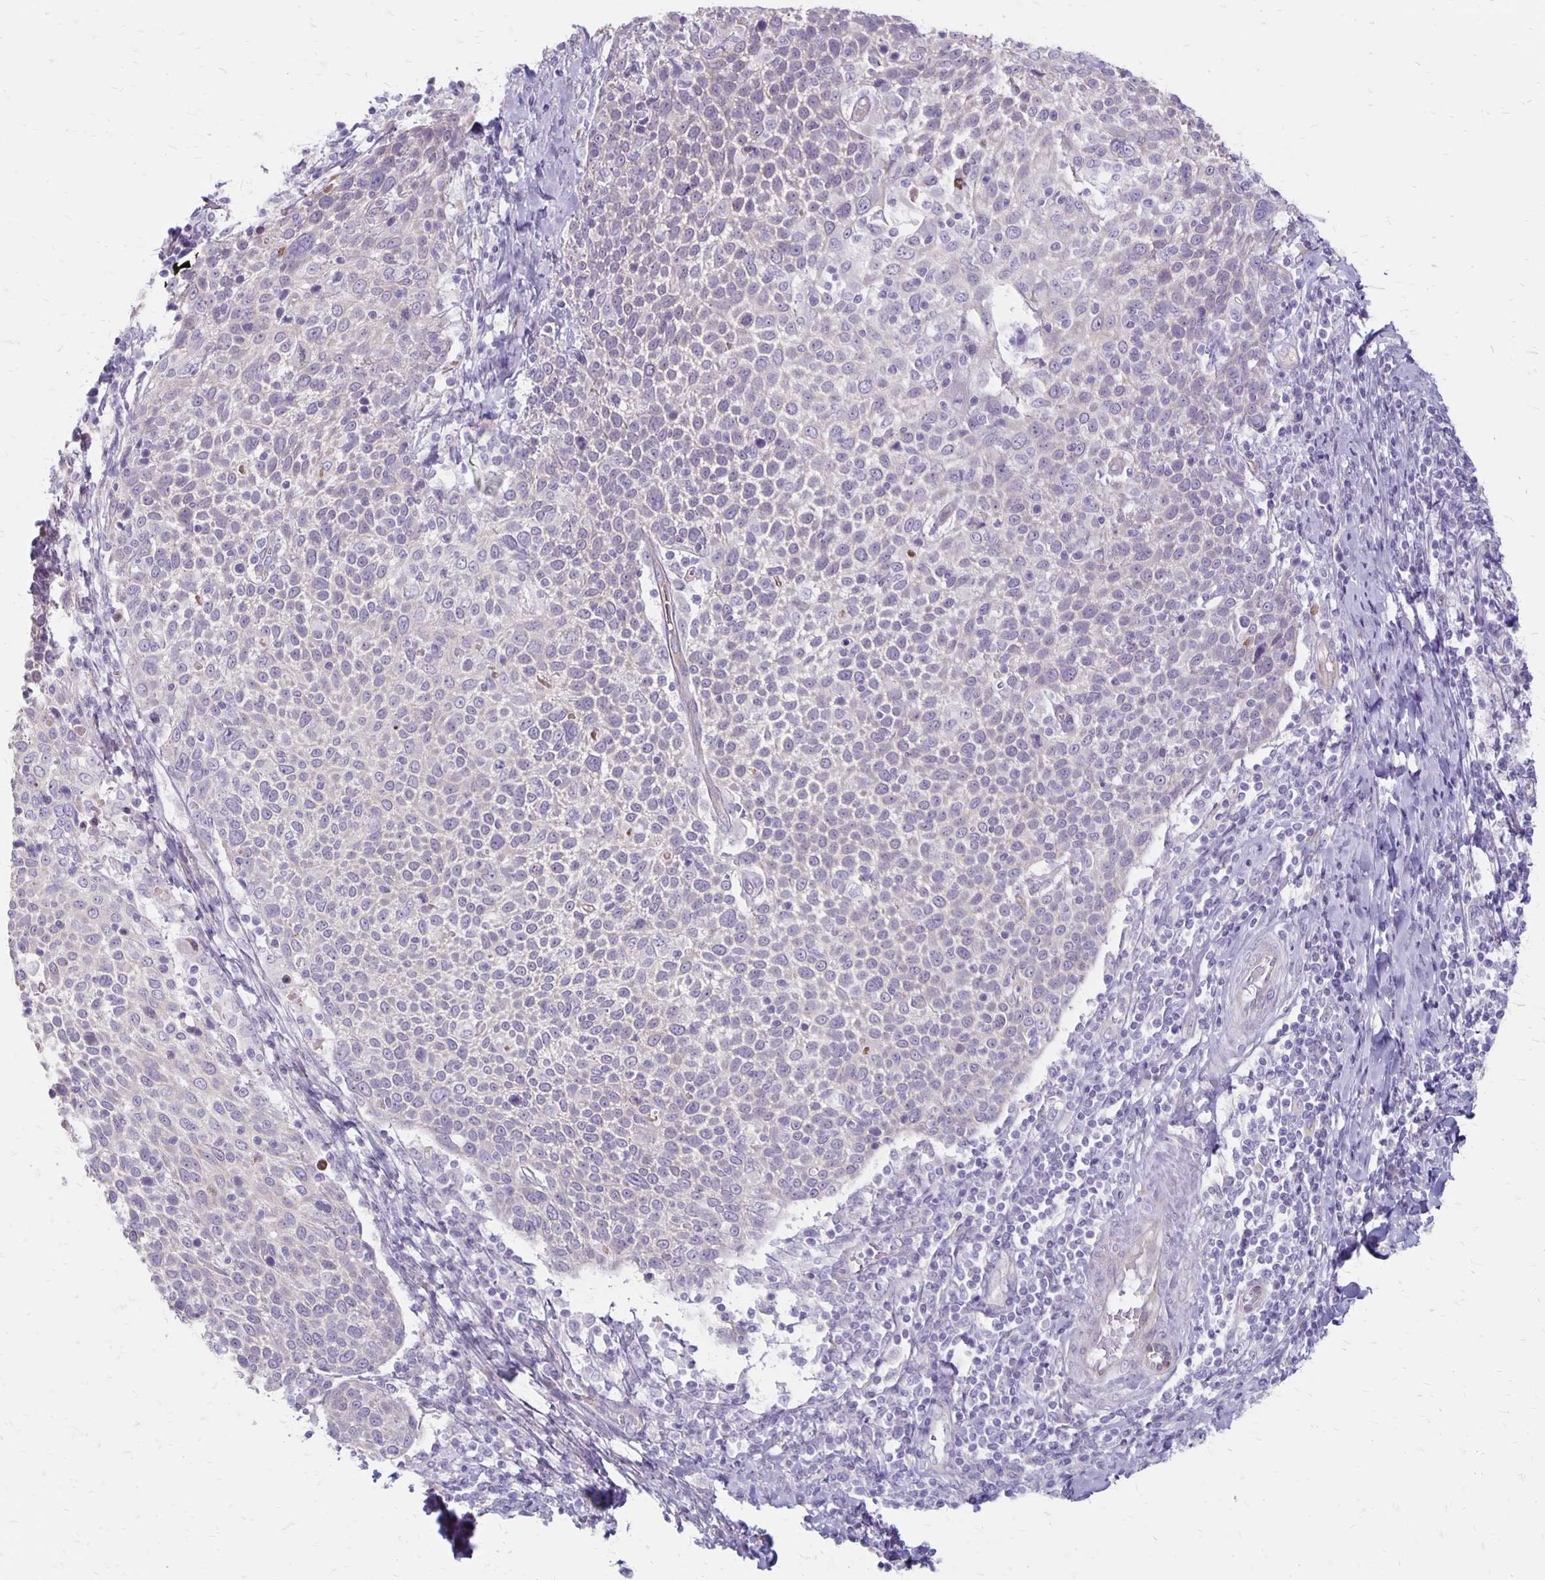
{"staining": {"intensity": "negative", "quantity": "none", "location": "none"}, "tissue": "cervical cancer", "cell_type": "Tumor cells", "image_type": "cancer", "snomed": [{"axis": "morphology", "description": "Squamous cell carcinoma, NOS"}, {"axis": "topography", "description": "Cervix"}], "caption": "Cervical cancer (squamous cell carcinoma) was stained to show a protein in brown. There is no significant positivity in tumor cells.", "gene": "HOMER1", "patient": {"sex": "female", "age": 61}}